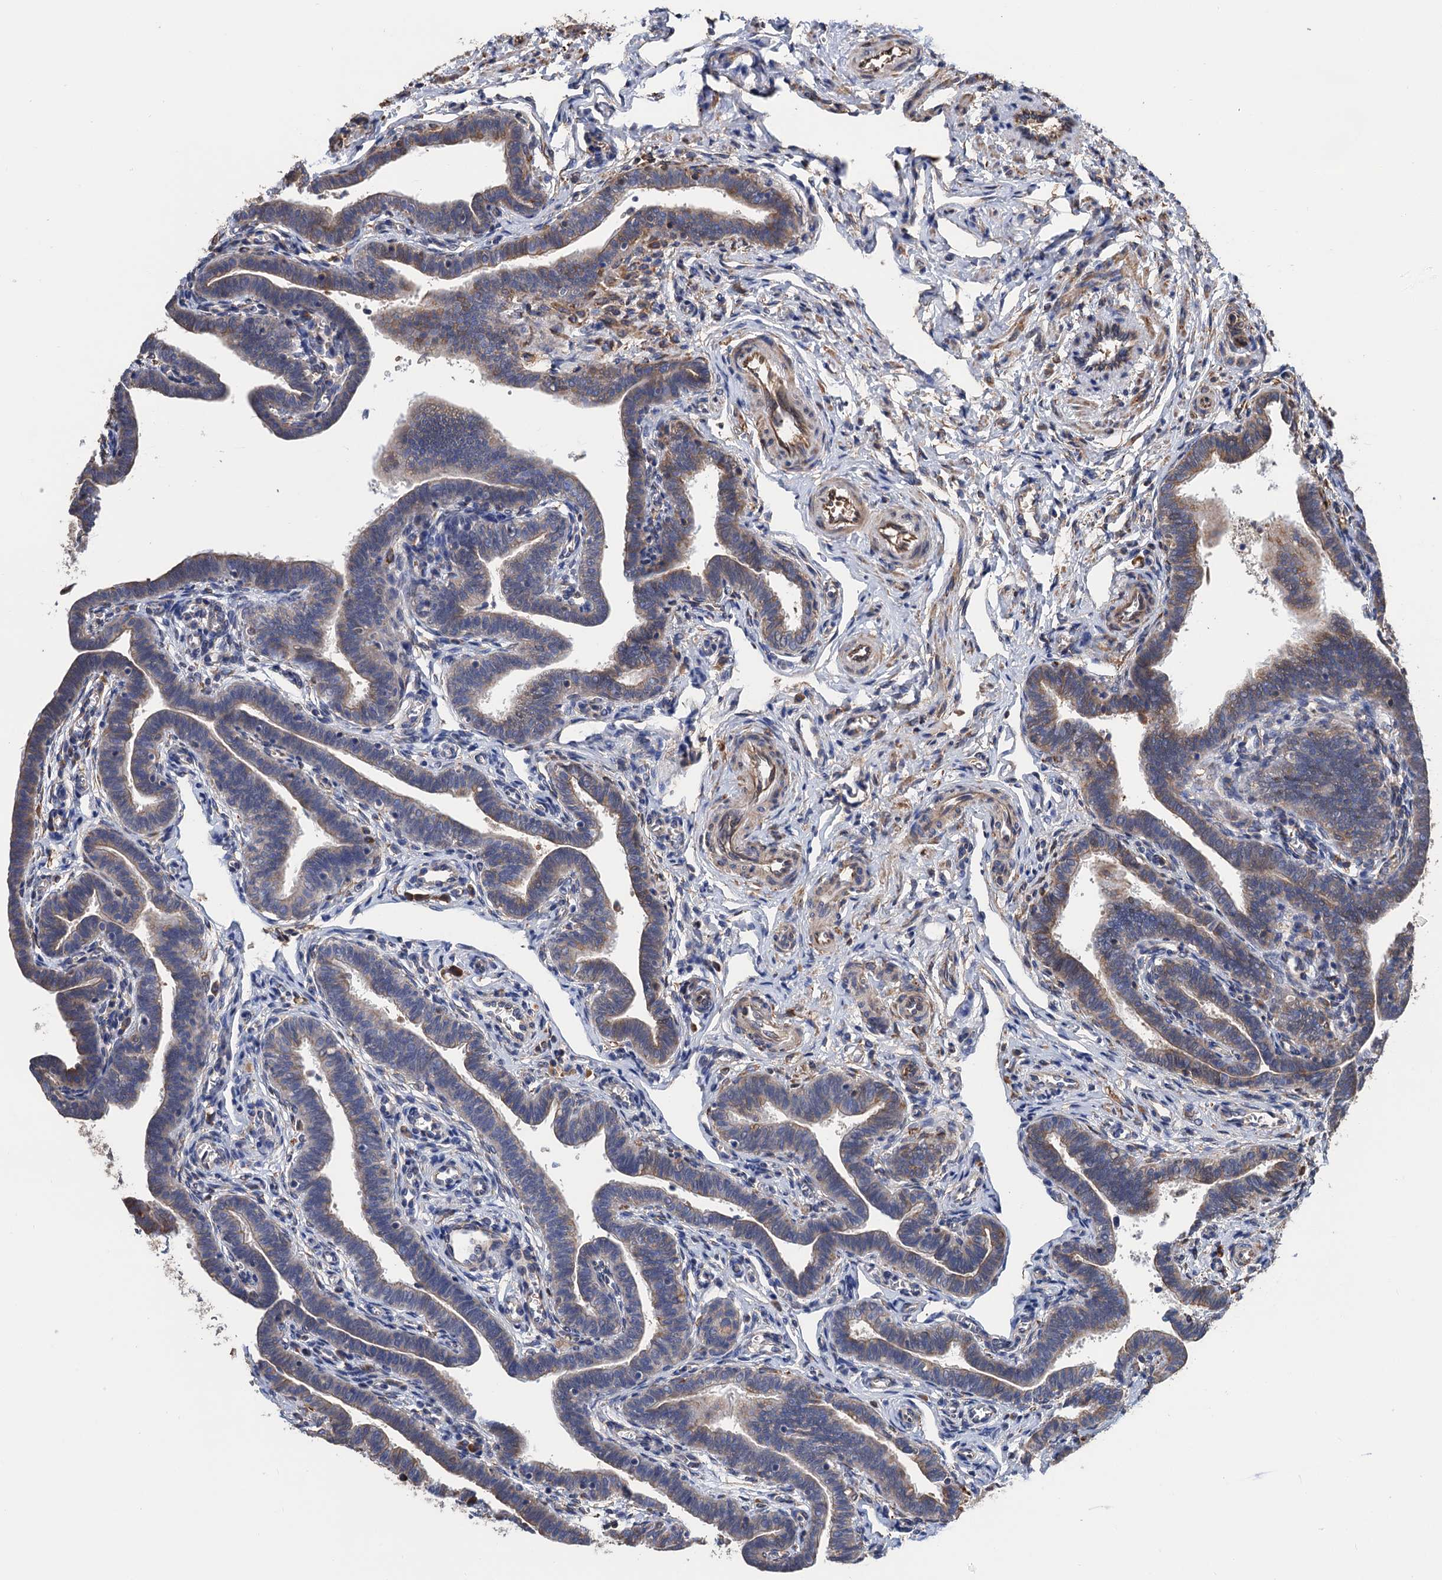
{"staining": {"intensity": "weak", "quantity": "25%-75%", "location": "cytoplasmic/membranous"}, "tissue": "fallopian tube", "cell_type": "Glandular cells", "image_type": "normal", "snomed": [{"axis": "morphology", "description": "Normal tissue, NOS"}, {"axis": "topography", "description": "Fallopian tube"}], "caption": "Immunohistochemical staining of normal fallopian tube displays 25%-75% levels of weak cytoplasmic/membranous protein positivity in about 25%-75% of glandular cells.", "gene": "CNNM1", "patient": {"sex": "female", "age": 36}}